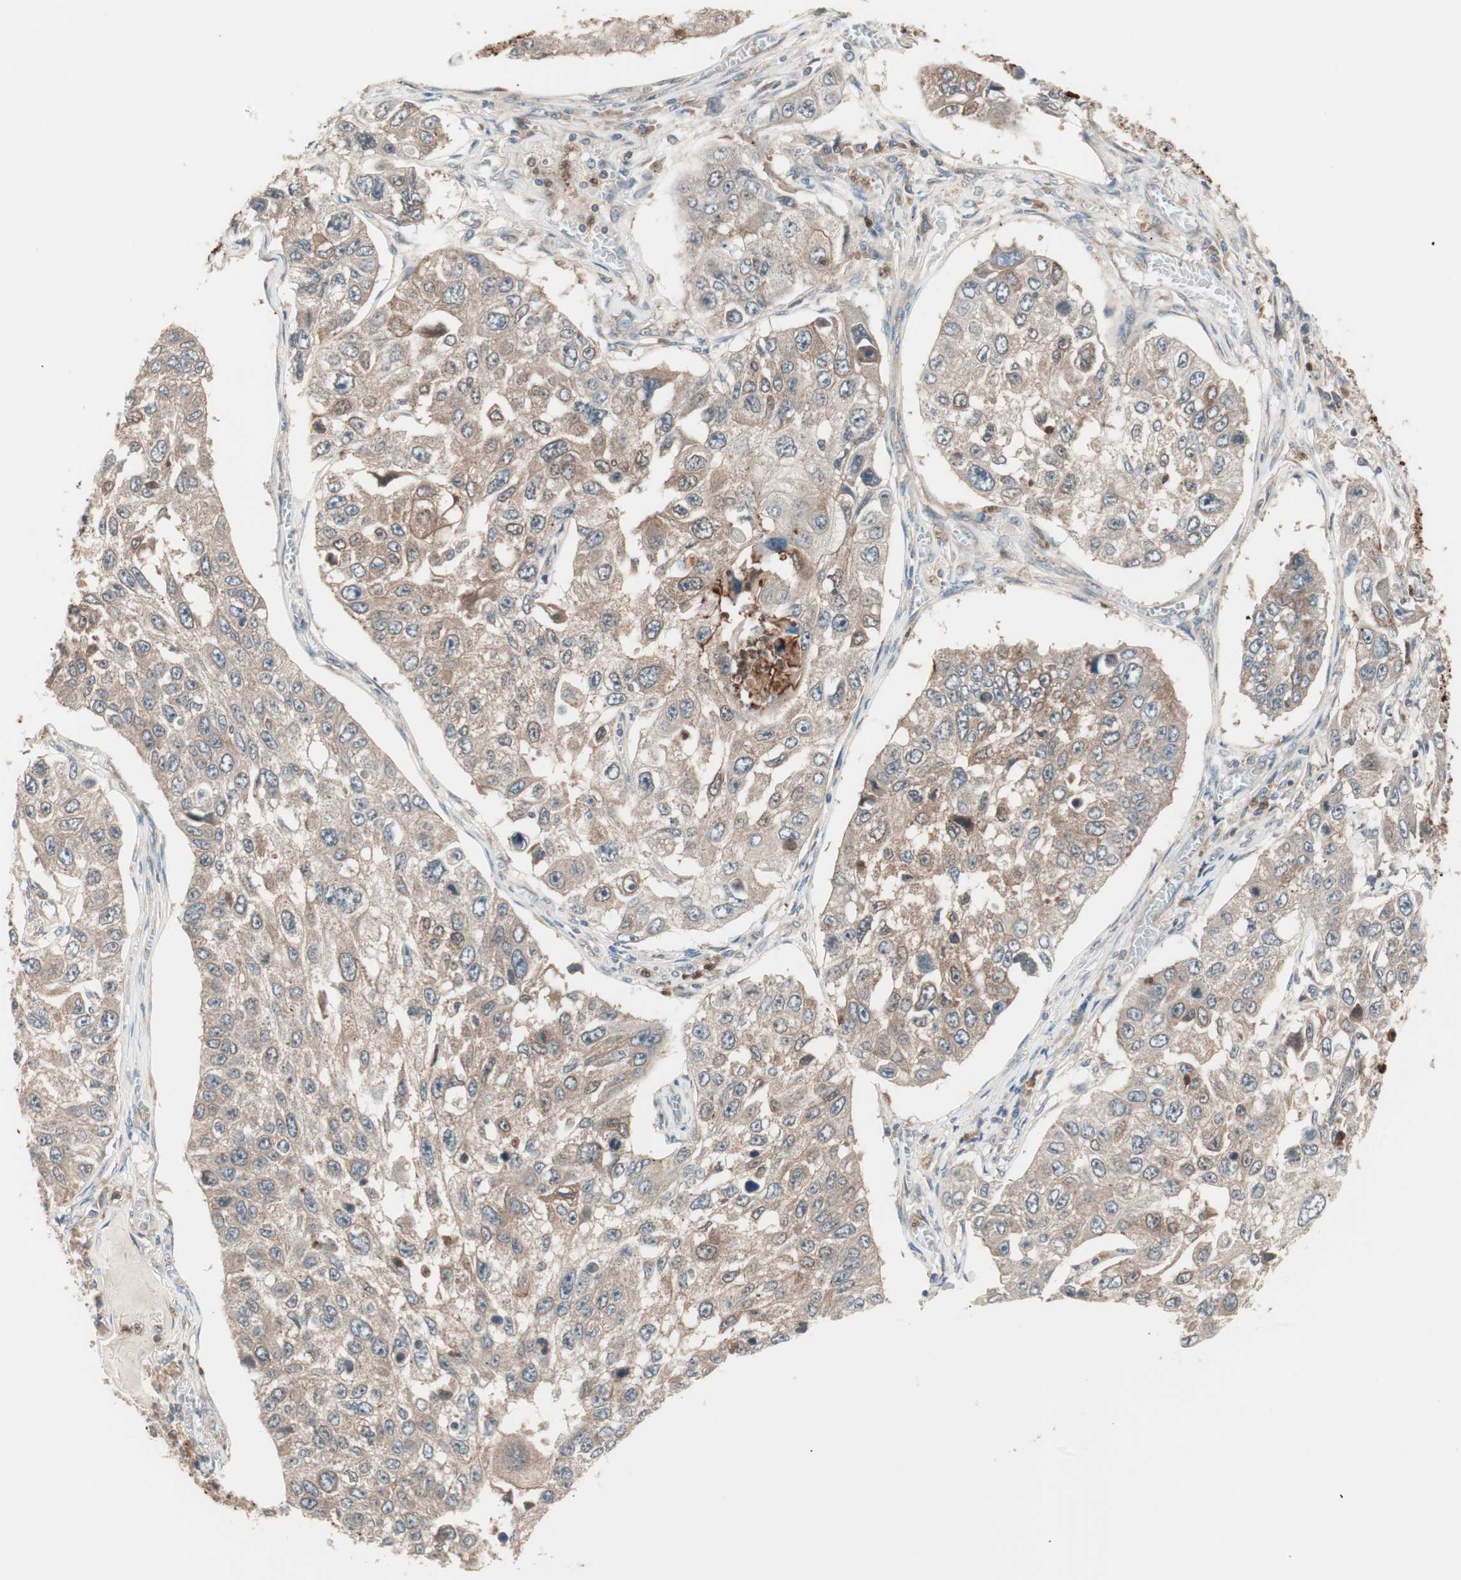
{"staining": {"intensity": "moderate", "quantity": ">75%", "location": "cytoplasmic/membranous"}, "tissue": "lung cancer", "cell_type": "Tumor cells", "image_type": "cancer", "snomed": [{"axis": "morphology", "description": "Squamous cell carcinoma, NOS"}, {"axis": "topography", "description": "Lung"}], "caption": "Lung cancer (squamous cell carcinoma) tissue displays moderate cytoplasmic/membranous expression in about >75% of tumor cells Nuclei are stained in blue.", "gene": "TSG101", "patient": {"sex": "male", "age": 71}}